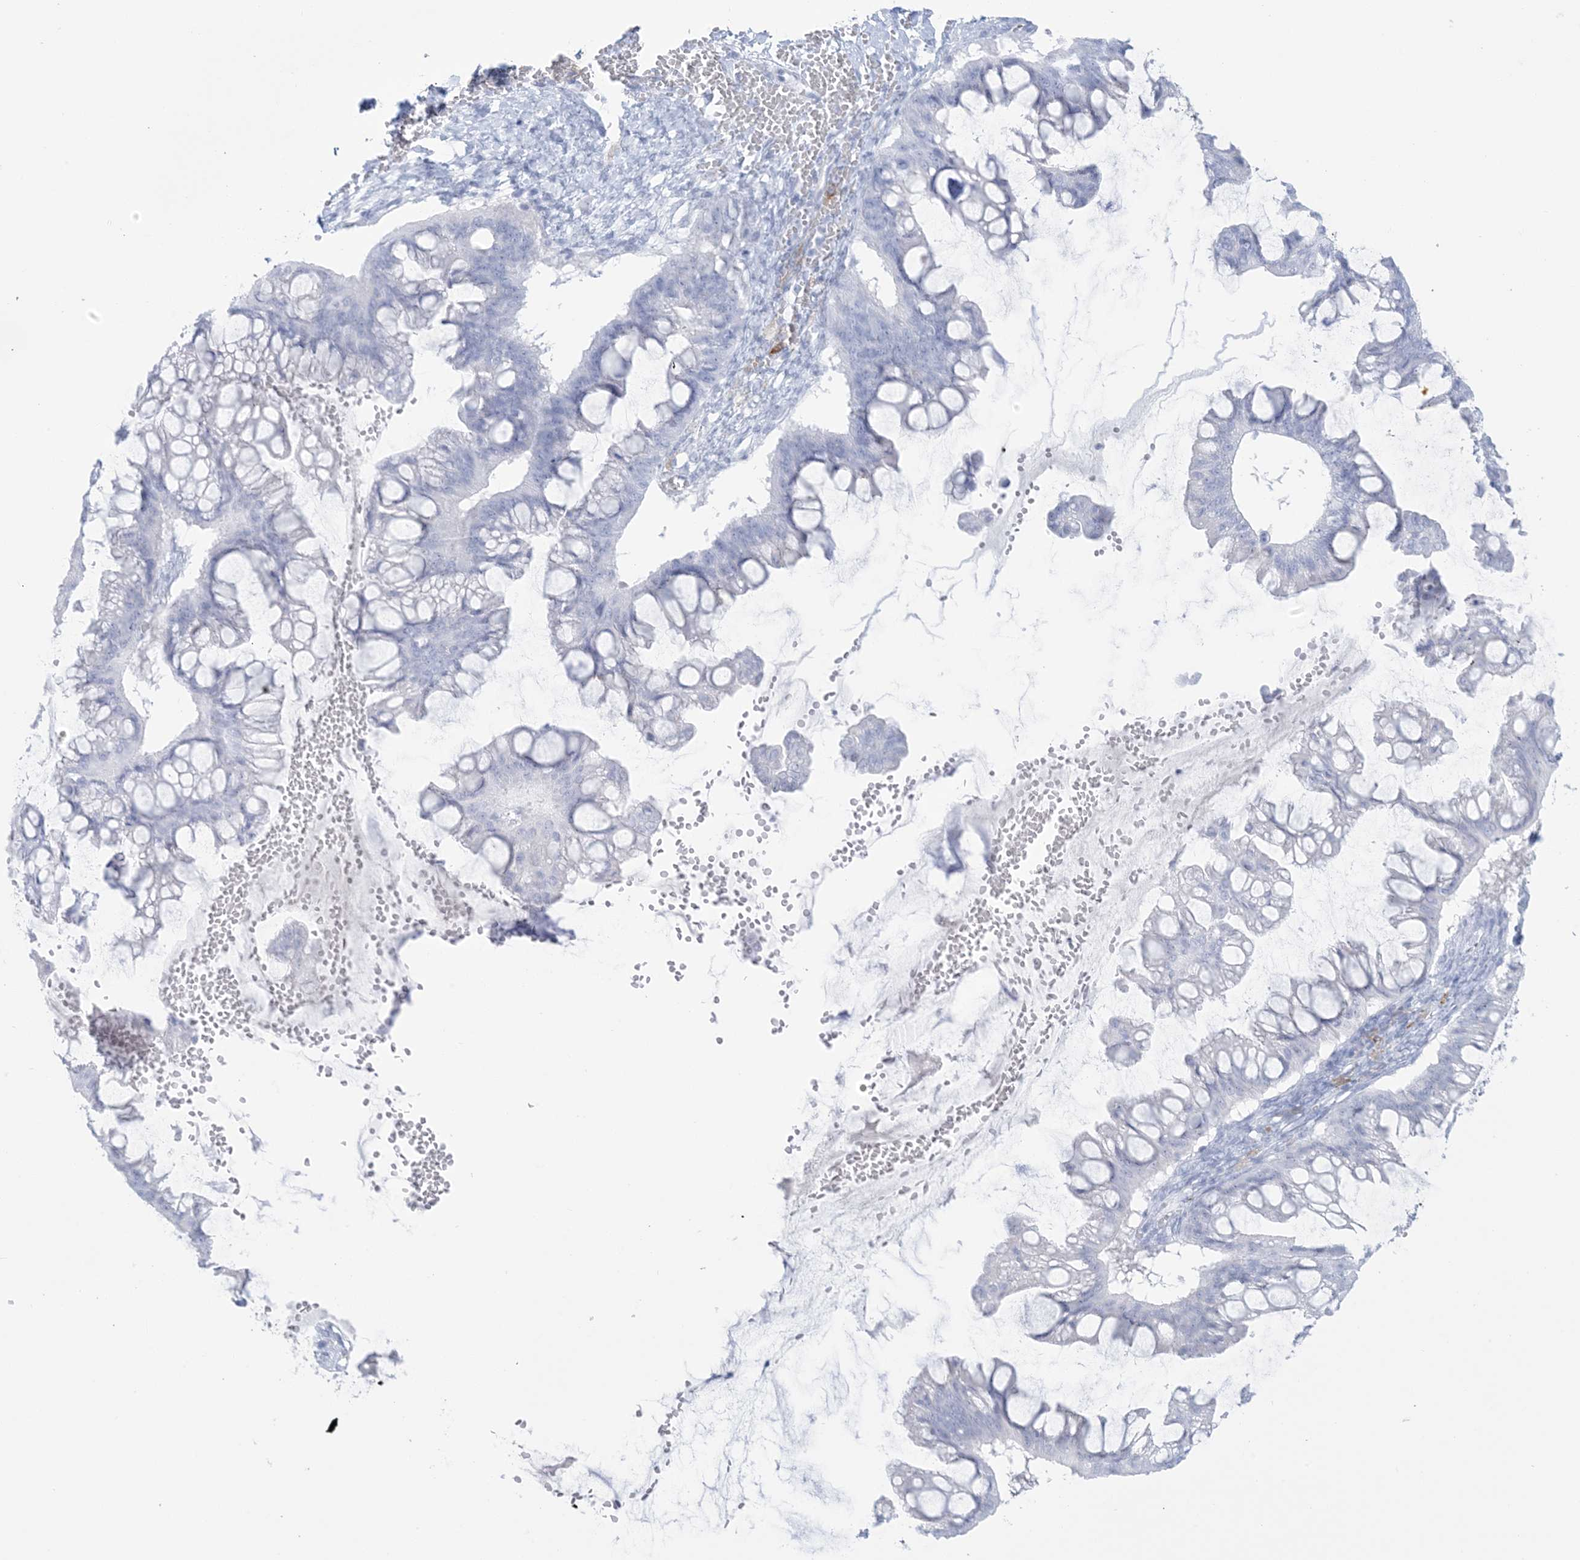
{"staining": {"intensity": "negative", "quantity": "none", "location": "none"}, "tissue": "ovarian cancer", "cell_type": "Tumor cells", "image_type": "cancer", "snomed": [{"axis": "morphology", "description": "Cystadenocarcinoma, mucinous, NOS"}, {"axis": "topography", "description": "Ovary"}], "caption": "Histopathology image shows no protein expression in tumor cells of ovarian mucinous cystadenocarcinoma tissue.", "gene": "AGXT", "patient": {"sex": "female", "age": 73}}